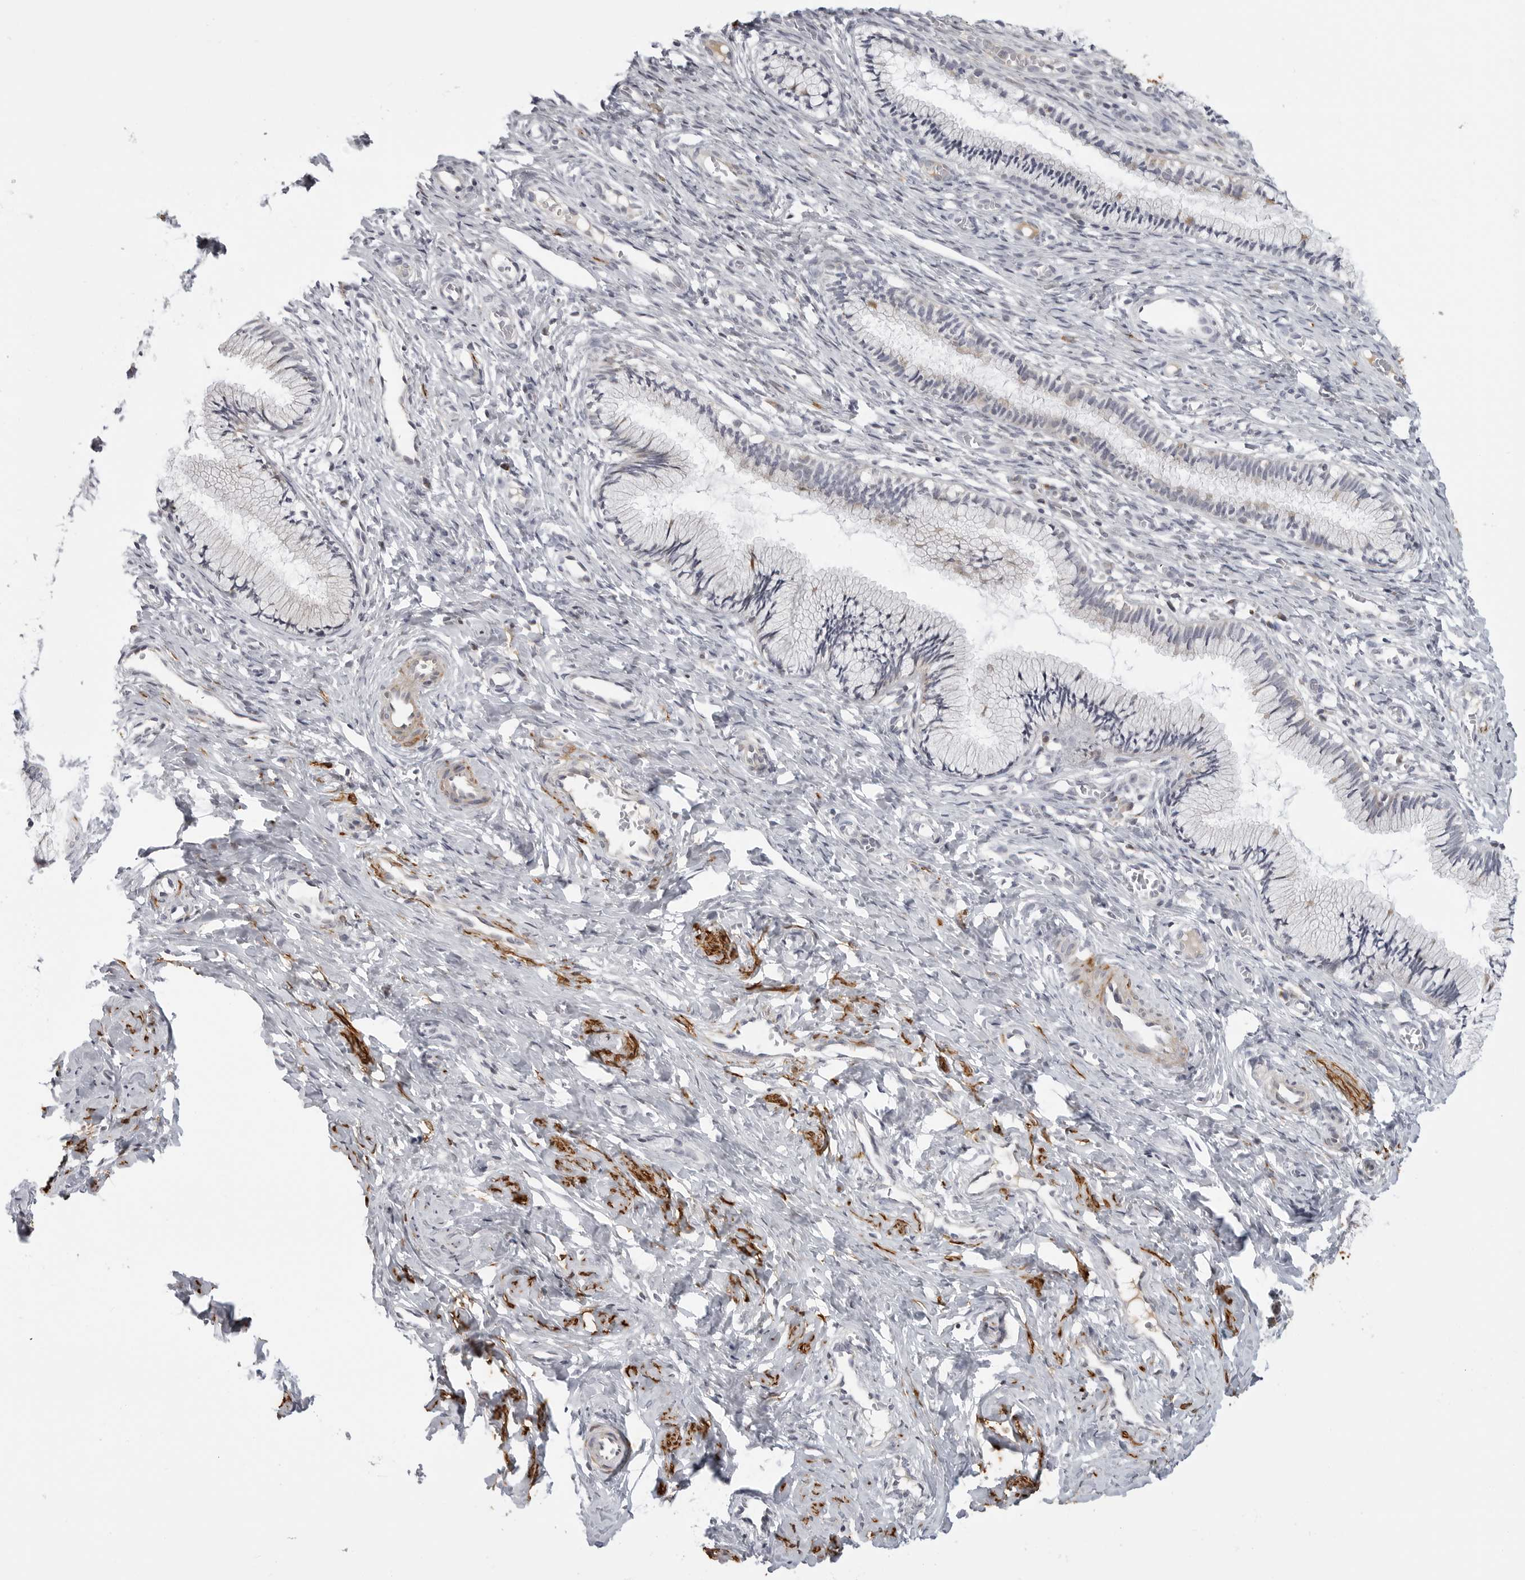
{"staining": {"intensity": "negative", "quantity": "none", "location": "none"}, "tissue": "cervix", "cell_type": "Glandular cells", "image_type": "normal", "snomed": [{"axis": "morphology", "description": "Normal tissue, NOS"}, {"axis": "topography", "description": "Cervix"}], "caption": "IHC histopathology image of benign human cervix stained for a protein (brown), which reveals no staining in glandular cells. Nuclei are stained in blue.", "gene": "MAP7D1", "patient": {"sex": "female", "age": 27}}